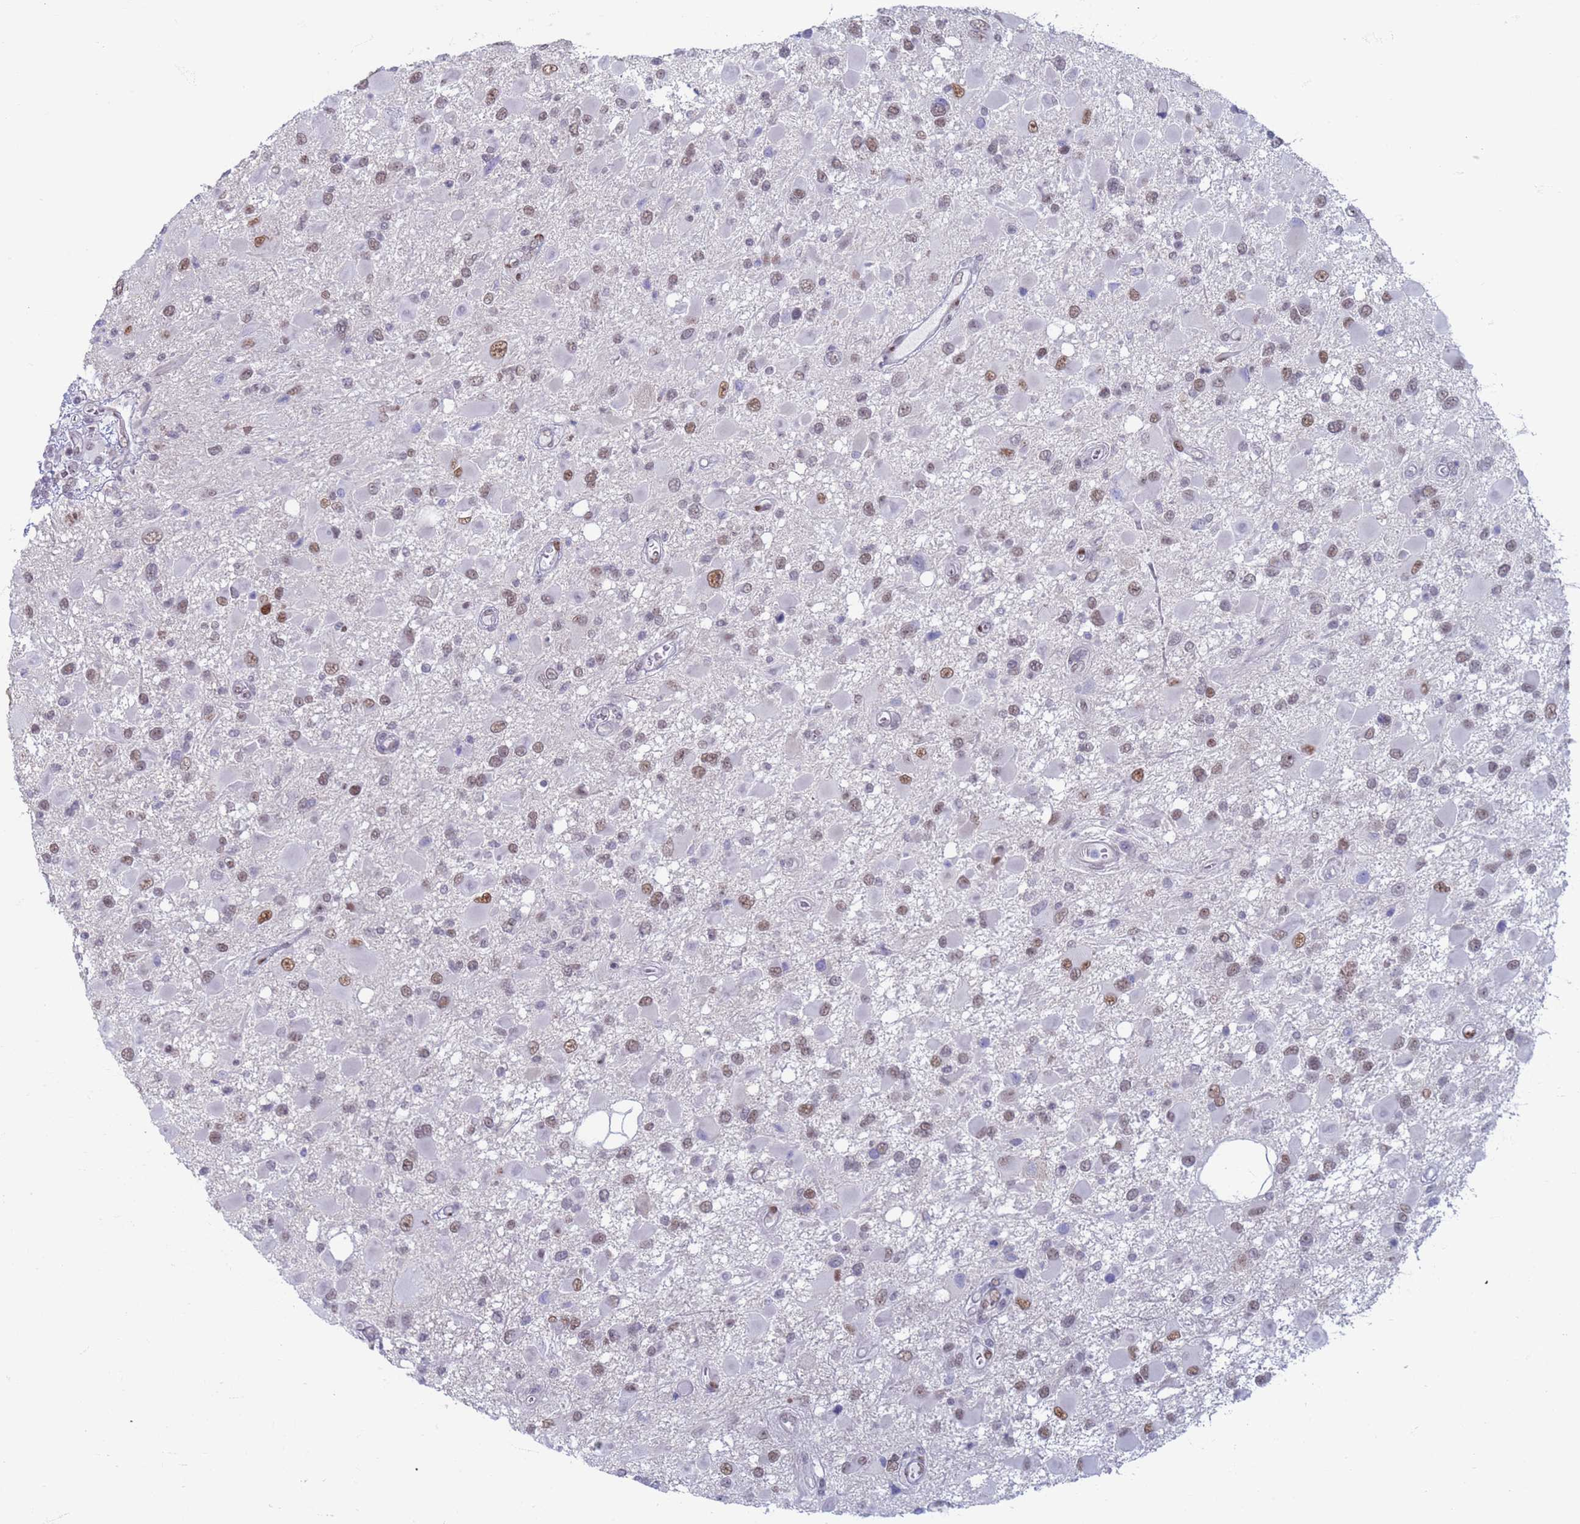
{"staining": {"intensity": "moderate", "quantity": "25%-75%", "location": "nuclear"}, "tissue": "glioma", "cell_type": "Tumor cells", "image_type": "cancer", "snomed": [{"axis": "morphology", "description": "Glioma, malignant, High grade"}, {"axis": "topography", "description": "Brain"}], "caption": "The photomicrograph exhibits a brown stain indicating the presence of a protein in the nuclear of tumor cells in glioma.", "gene": "SAE1", "patient": {"sex": "male", "age": 53}}